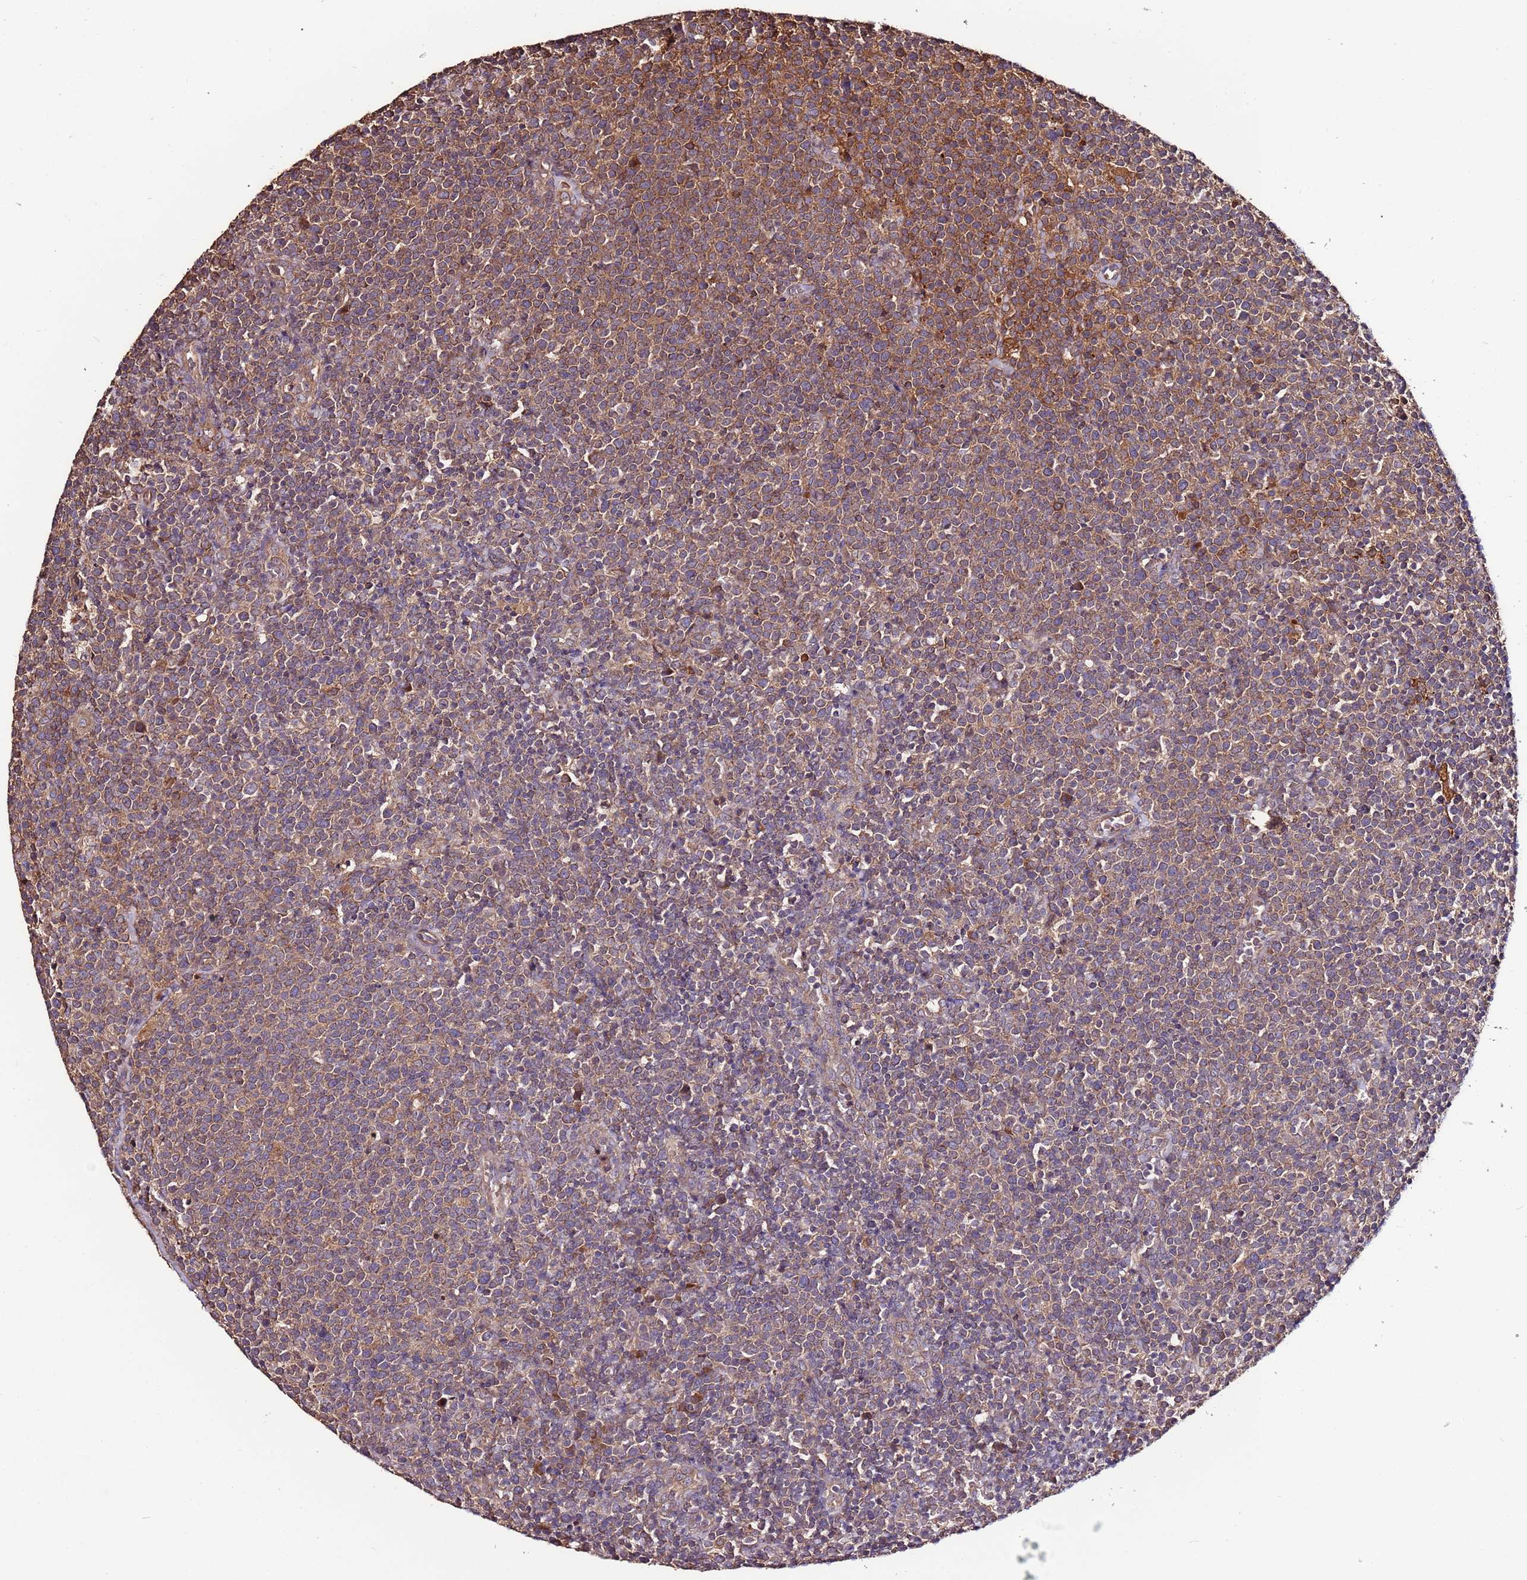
{"staining": {"intensity": "moderate", "quantity": "<25%", "location": "cytoplasmic/membranous"}, "tissue": "lymphoma", "cell_type": "Tumor cells", "image_type": "cancer", "snomed": [{"axis": "morphology", "description": "Malignant lymphoma, non-Hodgkin's type, High grade"}, {"axis": "topography", "description": "Lymph node"}], "caption": "Tumor cells reveal low levels of moderate cytoplasmic/membranous positivity in approximately <25% of cells in lymphoma.", "gene": "RPS15A", "patient": {"sex": "male", "age": 61}}